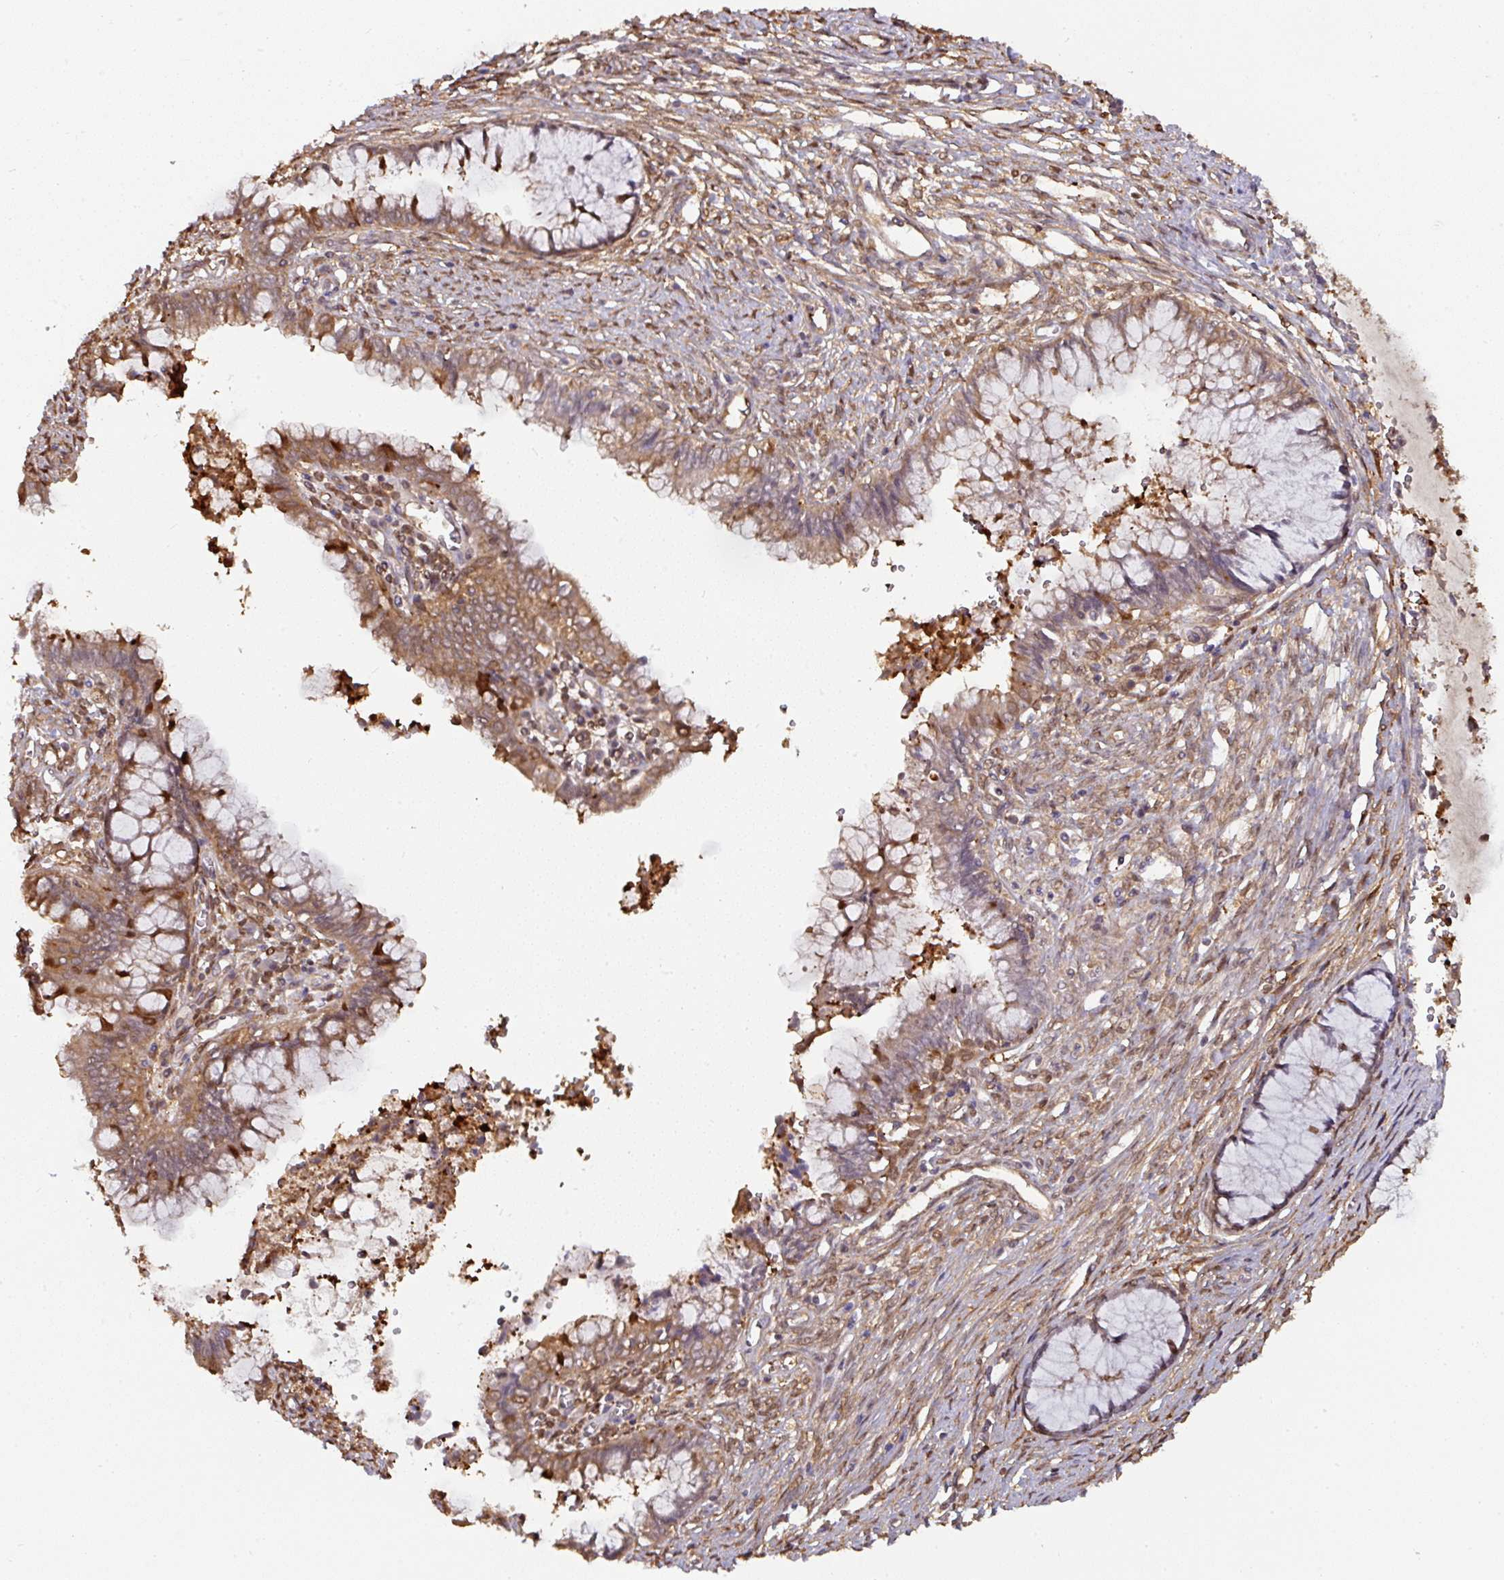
{"staining": {"intensity": "moderate", "quantity": ">75%", "location": "cytoplasmic/membranous"}, "tissue": "cervical cancer", "cell_type": "Tumor cells", "image_type": "cancer", "snomed": [{"axis": "morphology", "description": "Adenocarcinoma, NOS"}, {"axis": "topography", "description": "Cervix"}], "caption": "About >75% of tumor cells in cervical cancer (adenocarcinoma) reveal moderate cytoplasmic/membranous protein expression as visualized by brown immunohistochemical staining.", "gene": "ST13", "patient": {"sex": "female", "age": 44}}